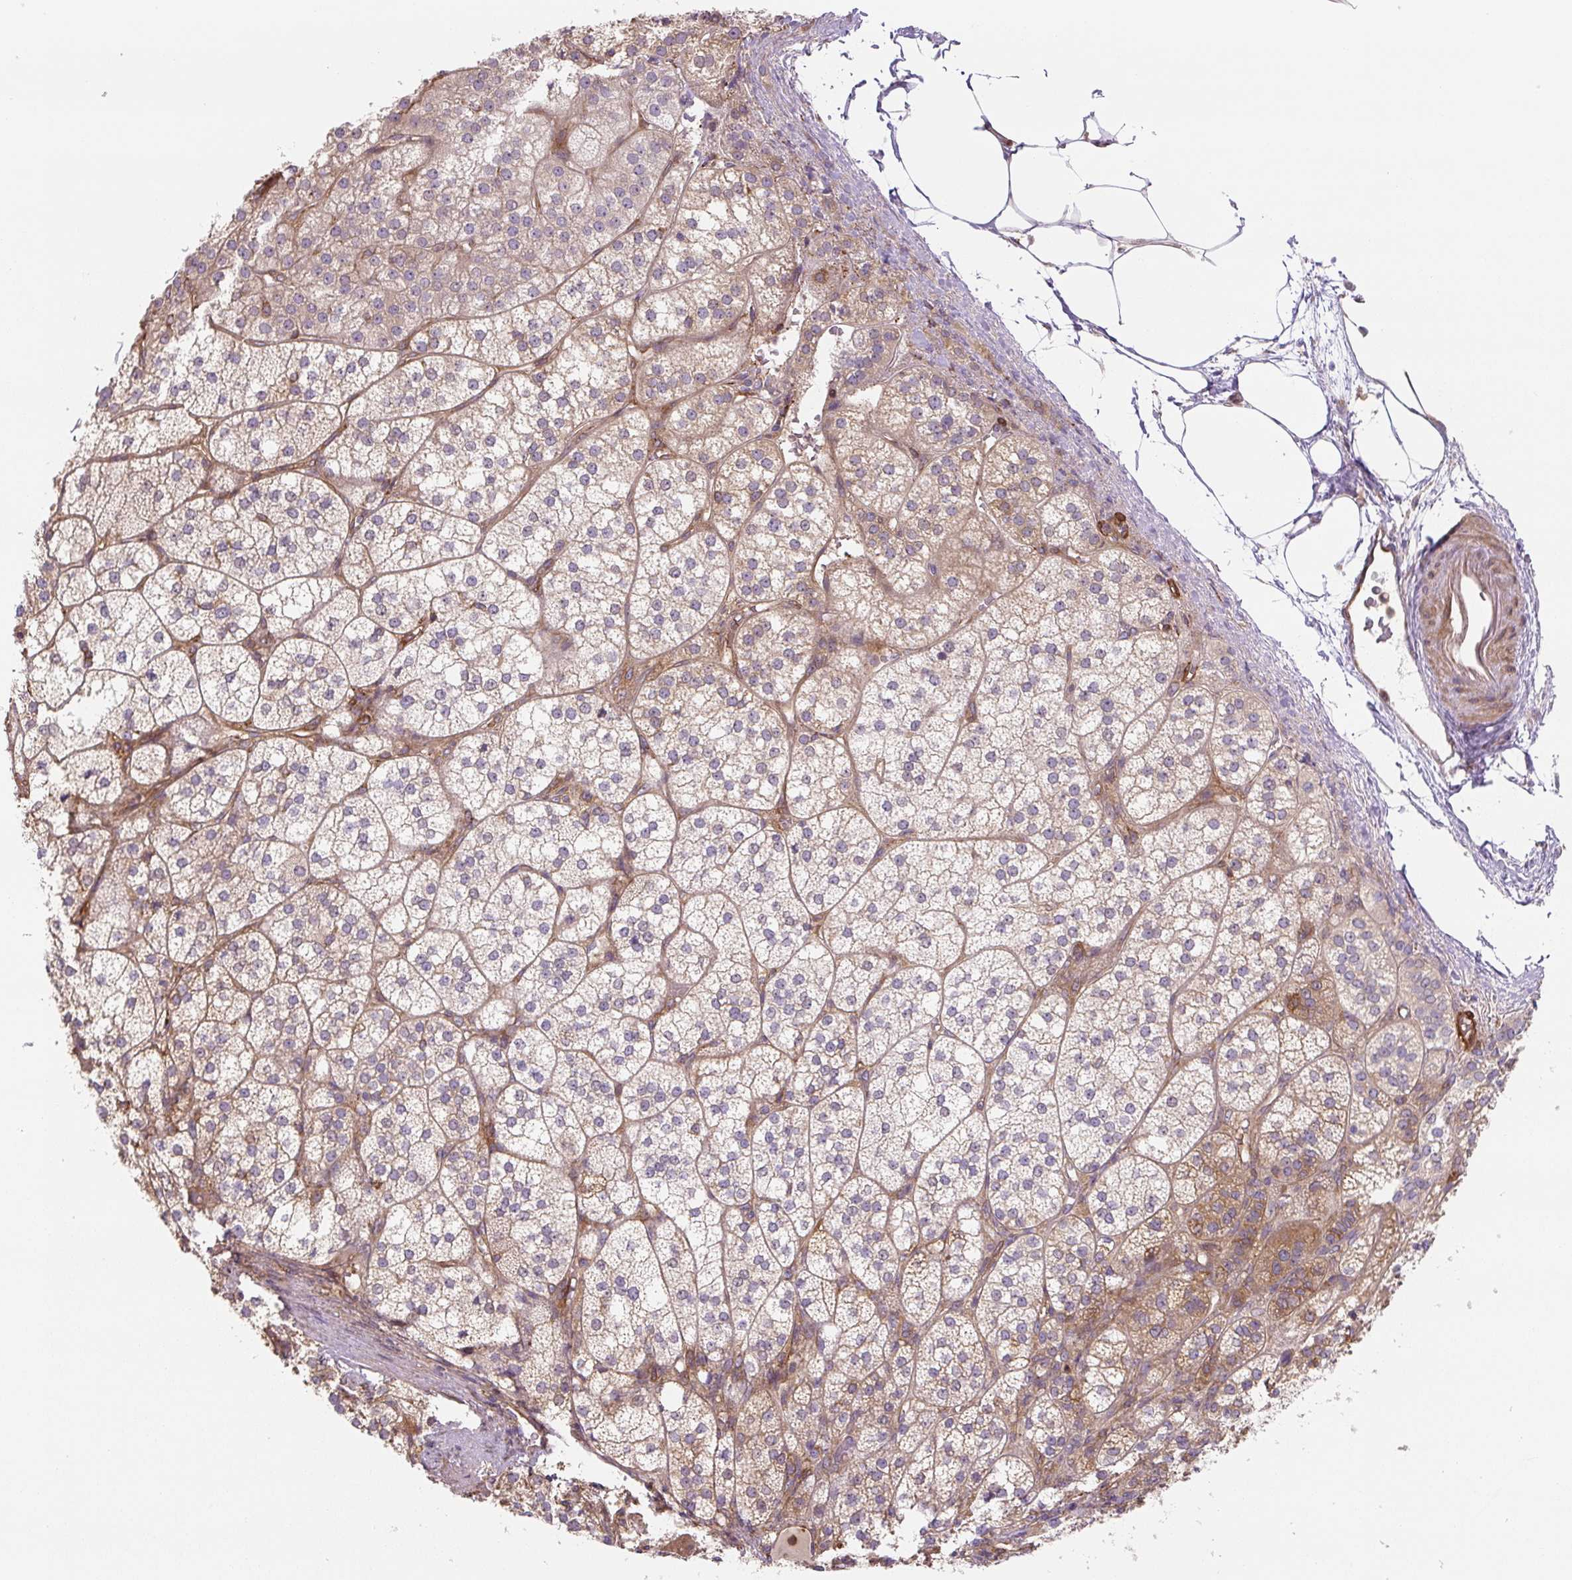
{"staining": {"intensity": "weak", "quantity": ">75%", "location": "cytoplasmic/membranous"}, "tissue": "adrenal gland", "cell_type": "Glandular cells", "image_type": "normal", "snomed": [{"axis": "morphology", "description": "Normal tissue, NOS"}, {"axis": "topography", "description": "Adrenal gland"}], "caption": "A high-resolution photomicrograph shows immunohistochemistry staining of unremarkable adrenal gland, which demonstrates weak cytoplasmic/membranous expression in approximately >75% of glandular cells. (DAB = brown stain, brightfield microscopy at high magnification).", "gene": "RASA1", "patient": {"sex": "female", "age": 60}}